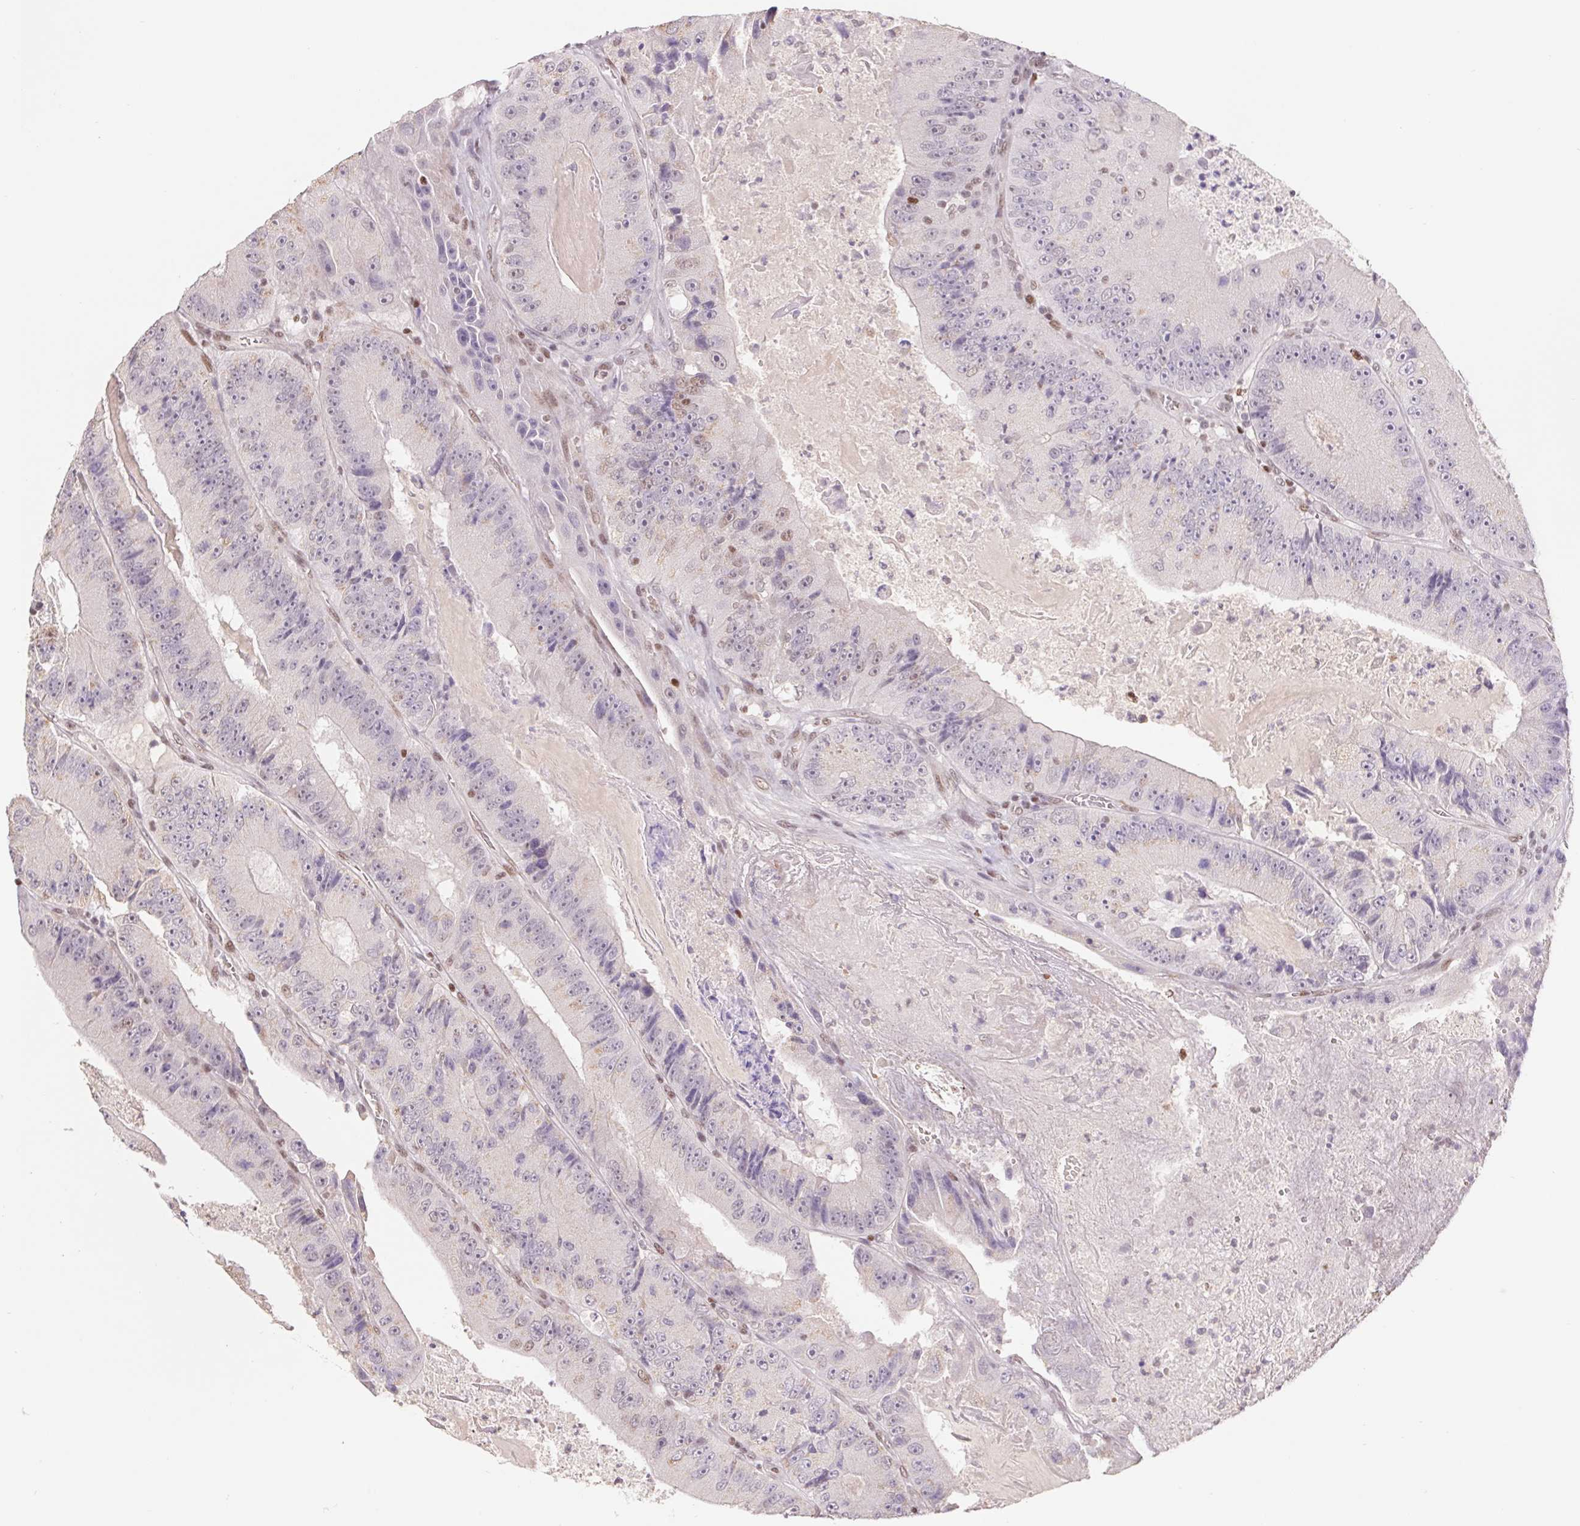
{"staining": {"intensity": "weak", "quantity": "<25%", "location": "nuclear"}, "tissue": "colorectal cancer", "cell_type": "Tumor cells", "image_type": "cancer", "snomed": [{"axis": "morphology", "description": "Adenocarcinoma, NOS"}, {"axis": "topography", "description": "Colon"}], "caption": "This is an immunohistochemistry image of colorectal cancer (adenocarcinoma). There is no positivity in tumor cells.", "gene": "TRERF1", "patient": {"sex": "female", "age": 86}}